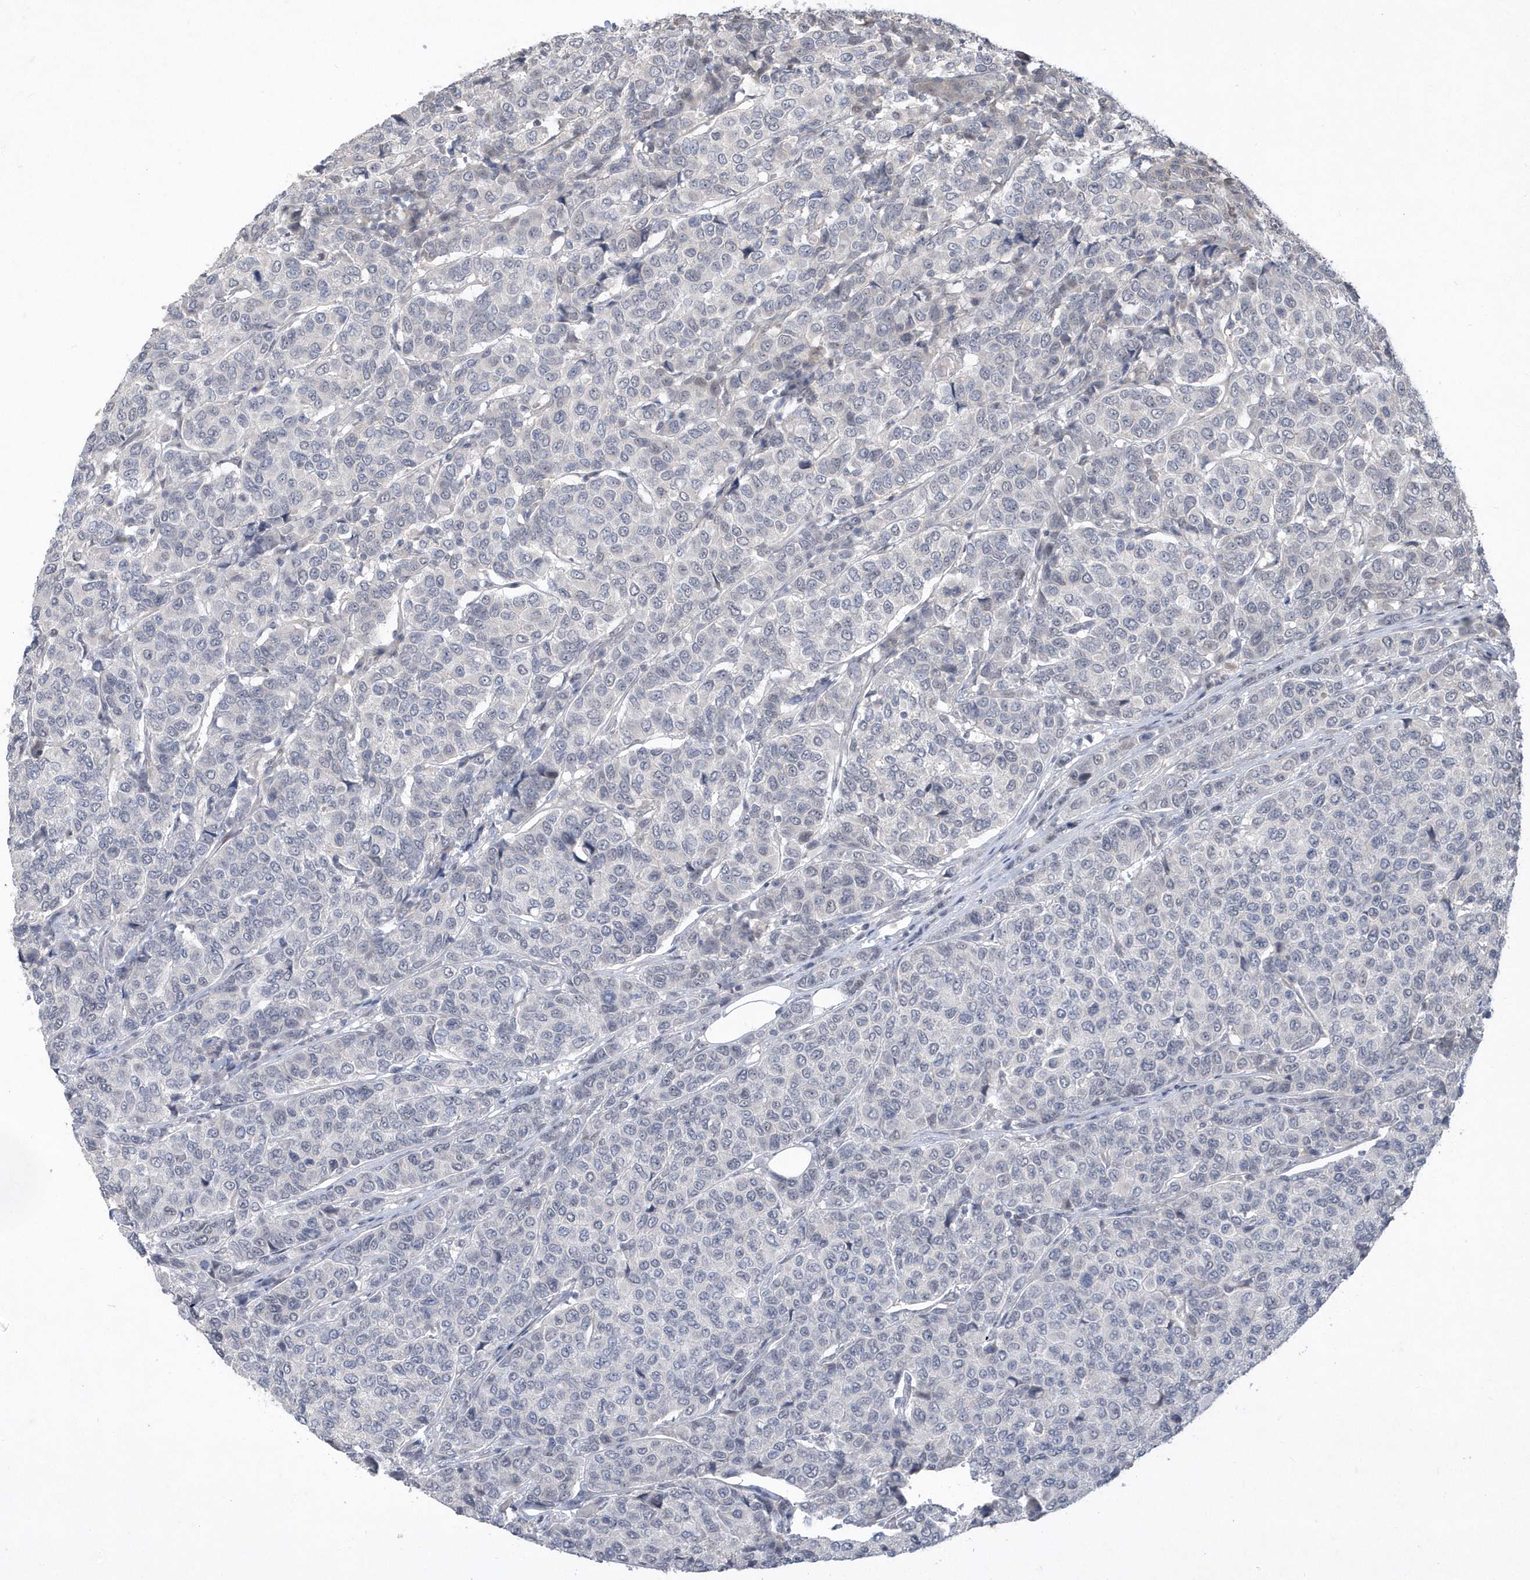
{"staining": {"intensity": "negative", "quantity": "none", "location": "none"}, "tissue": "breast cancer", "cell_type": "Tumor cells", "image_type": "cancer", "snomed": [{"axis": "morphology", "description": "Duct carcinoma"}, {"axis": "topography", "description": "Breast"}], "caption": "Immunohistochemistry of human breast infiltrating ductal carcinoma reveals no staining in tumor cells.", "gene": "TSPEAR", "patient": {"sex": "female", "age": 55}}